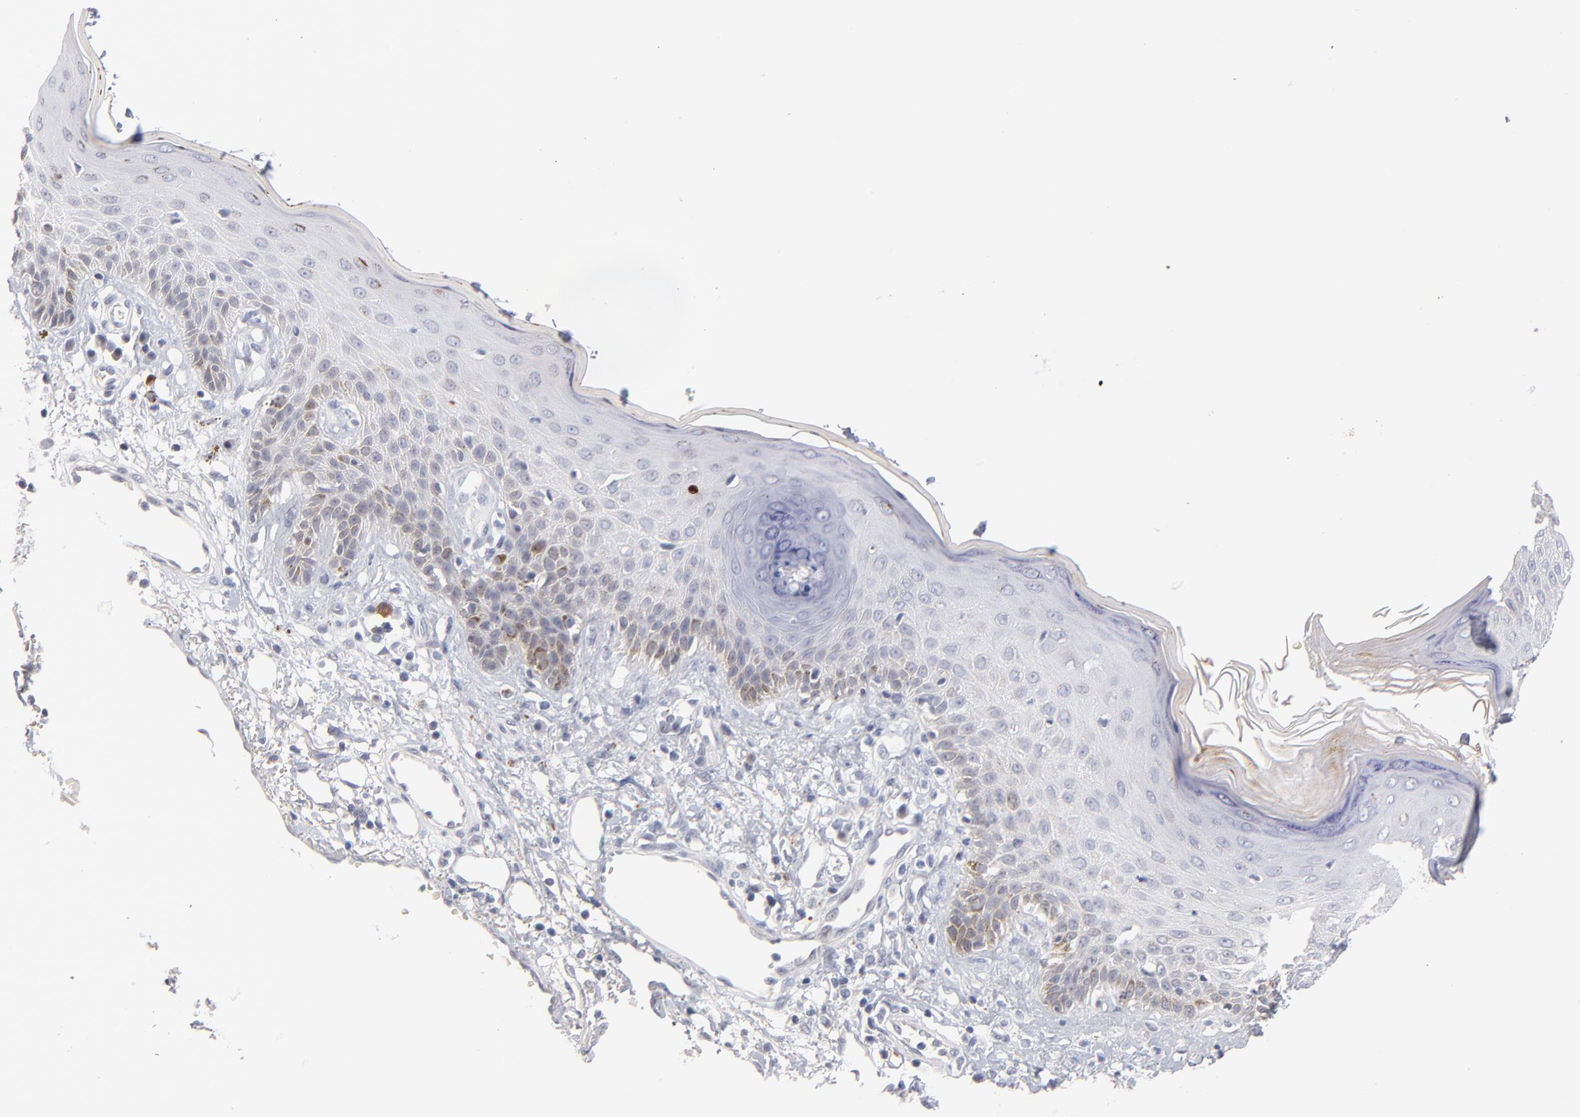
{"staining": {"intensity": "negative", "quantity": "none", "location": "none"}, "tissue": "skin cancer", "cell_type": "Tumor cells", "image_type": "cancer", "snomed": [{"axis": "morphology", "description": "Squamous cell carcinoma, NOS"}, {"axis": "topography", "description": "Skin"}], "caption": "High magnification brightfield microscopy of squamous cell carcinoma (skin) stained with DAB (brown) and counterstained with hematoxylin (blue): tumor cells show no significant staining.", "gene": "PARP1", "patient": {"sex": "female", "age": 59}}